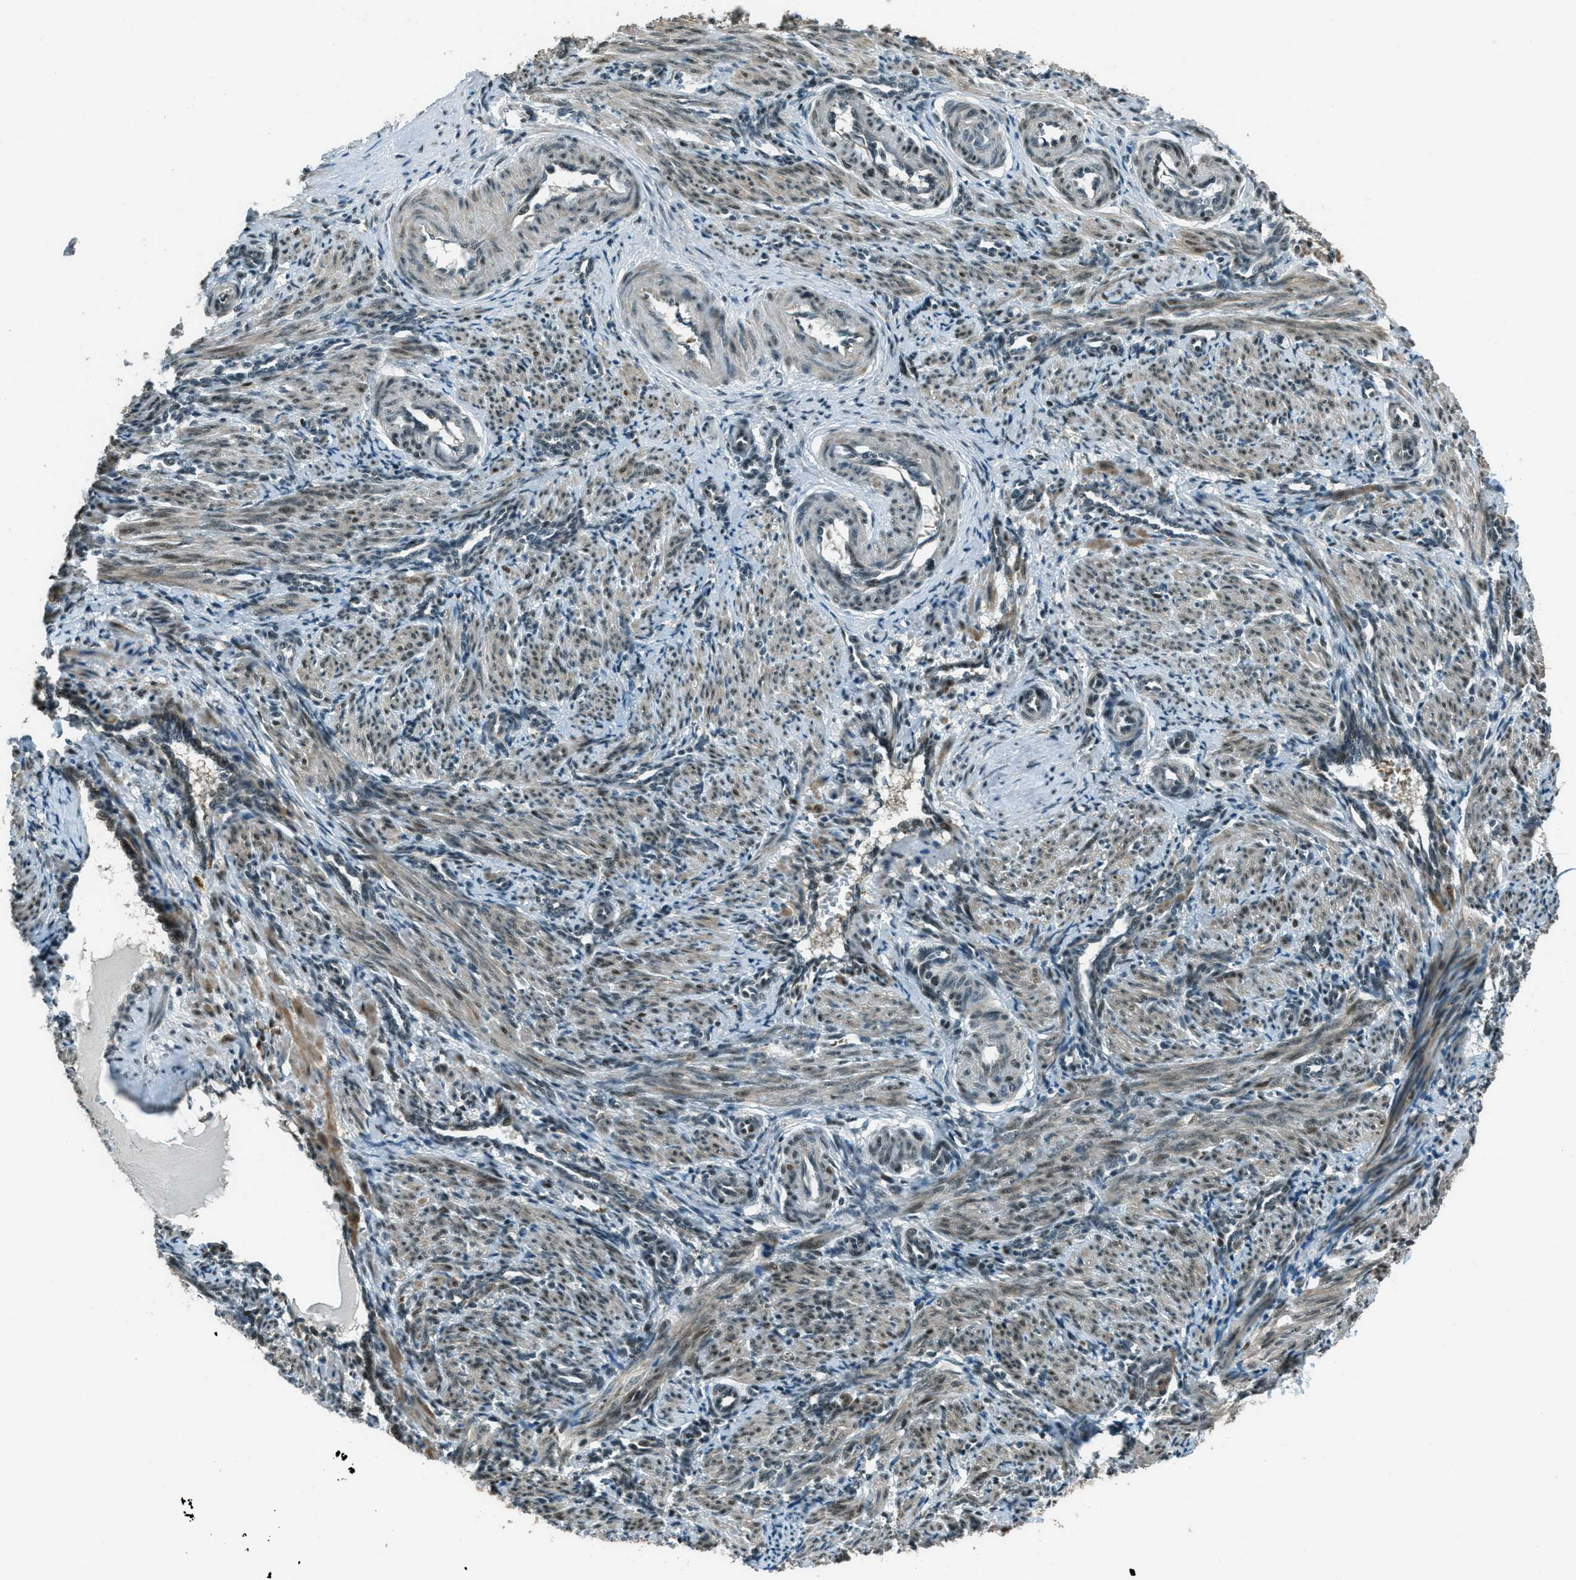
{"staining": {"intensity": "moderate", "quantity": ">75%", "location": "cytoplasmic/membranous,nuclear"}, "tissue": "smooth muscle", "cell_type": "Smooth muscle cells", "image_type": "normal", "snomed": [{"axis": "morphology", "description": "Normal tissue, NOS"}, {"axis": "topography", "description": "Endometrium"}], "caption": "This image reveals unremarkable smooth muscle stained with IHC to label a protein in brown. The cytoplasmic/membranous,nuclear of smooth muscle cells show moderate positivity for the protein. Nuclei are counter-stained blue.", "gene": "TARDBP", "patient": {"sex": "female", "age": 33}}